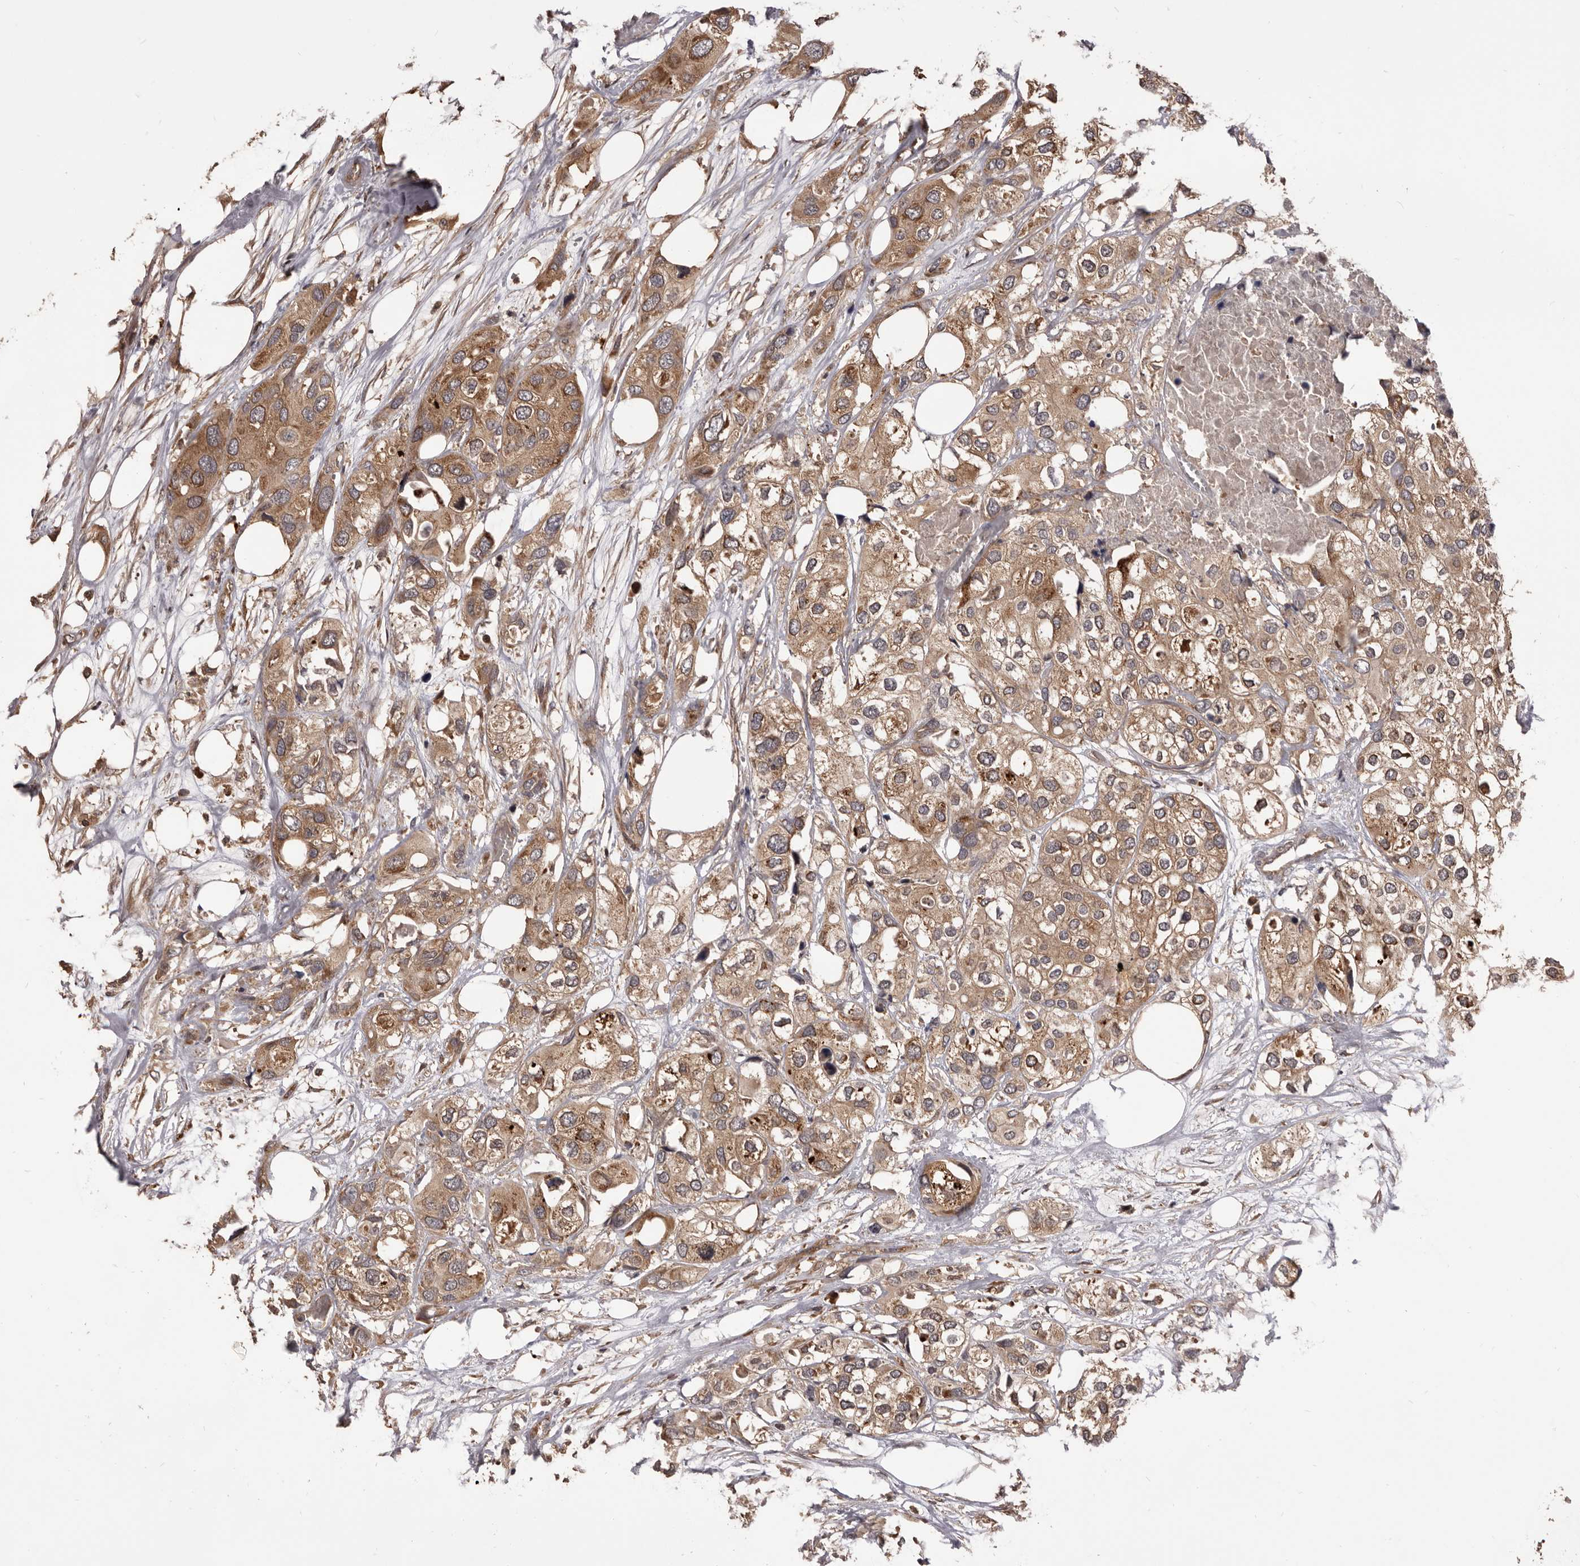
{"staining": {"intensity": "moderate", "quantity": ">75%", "location": "cytoplasmic/membranous"}, "tissue": "urothelial cancer", "cell_type": "Tumor cells", "image_type": "cancer", "snomed": [{"axis": "morphology", "description": "Urothelial carcinoma, High grade"}, {"axis": "topography", "description": "Urinary bladder"}], "caption": "Moderate cytoplasmic/membranous positivity is appreciated in about >75% of tumor cells in high-grade urothelial carcinoma. (DAB IHC, brown staining for protein, blue staining for nuclei).", "gene": "HBS1L", "patient": {"sex": "male", "age": 64}}